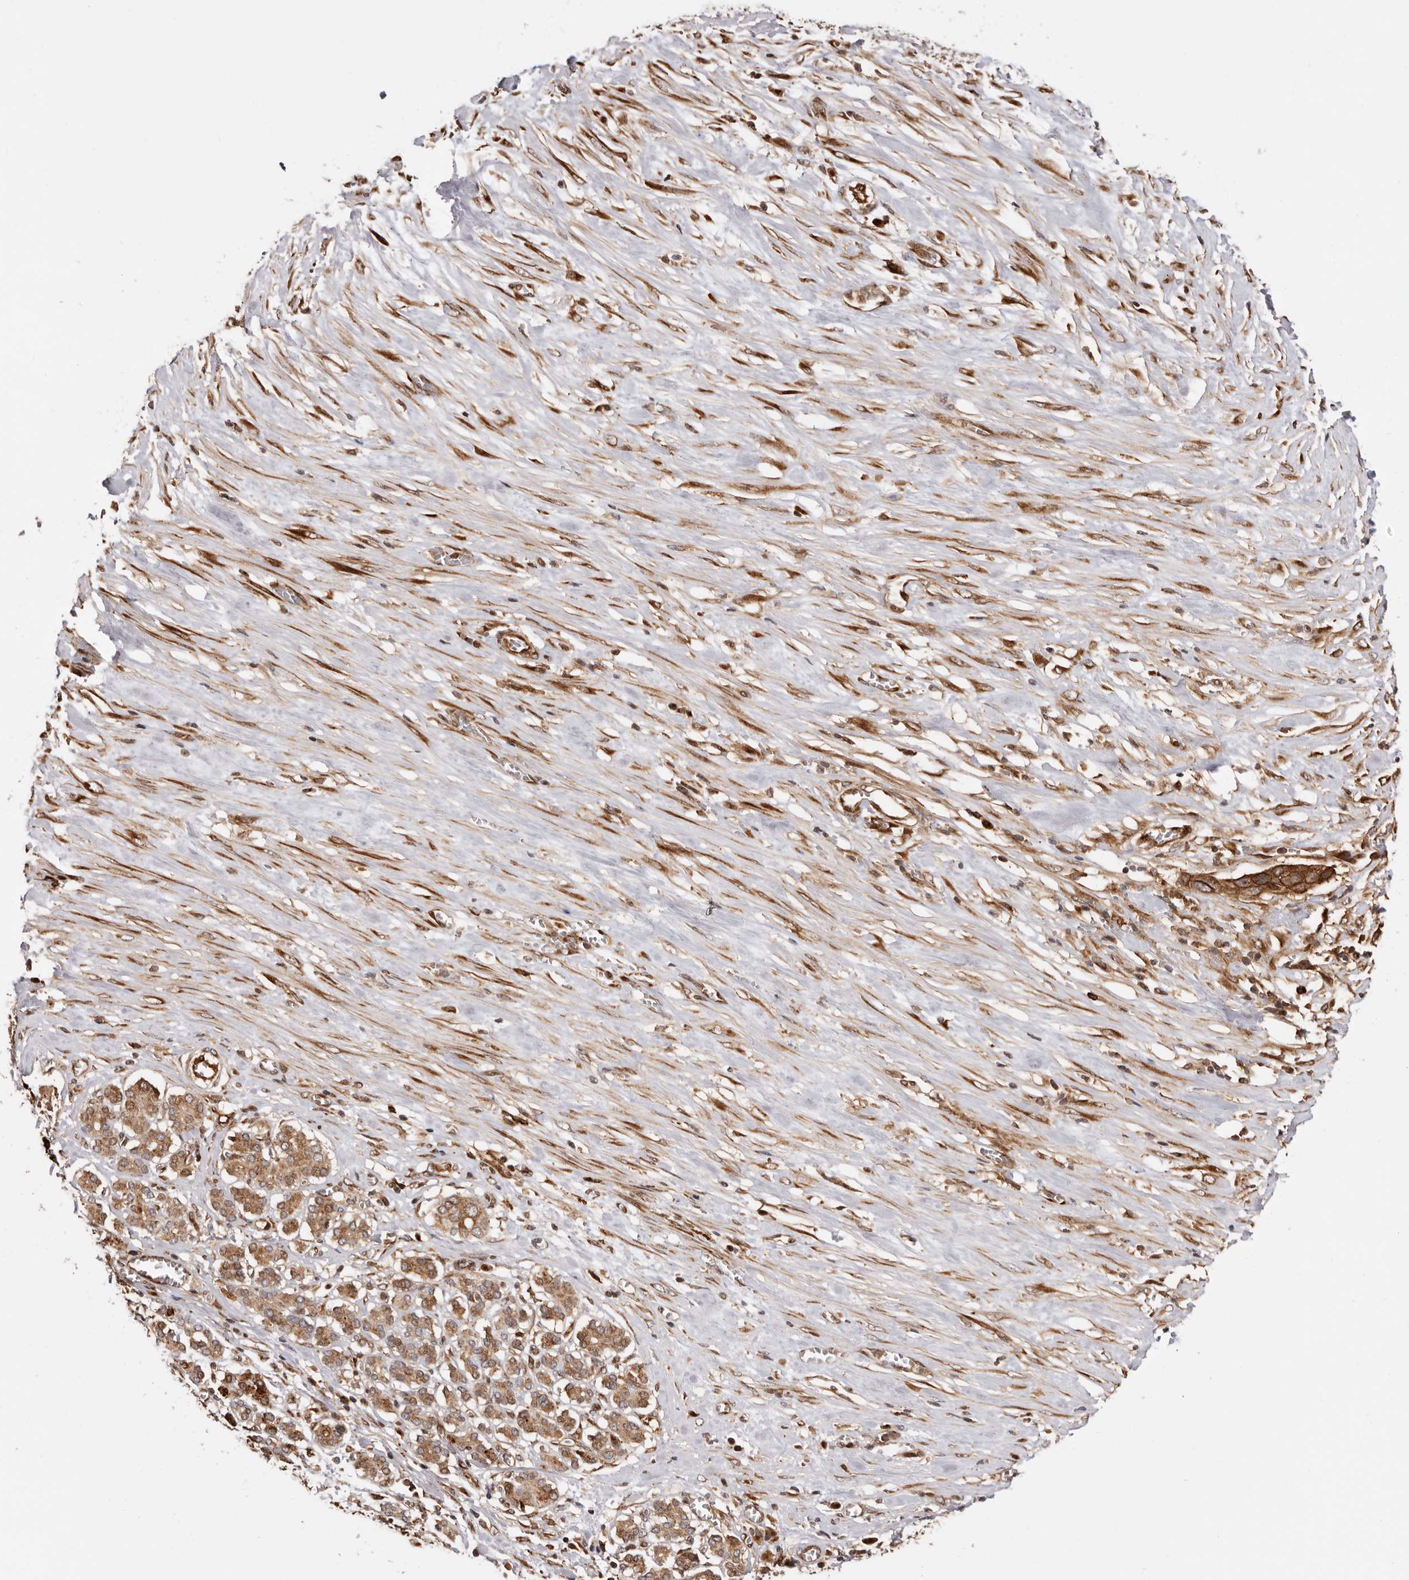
{"staining": {"intensity": "strong", "quantity": ">75%", "location": "cytoplasmic/membranous"}, "tissue": "pancreatic cancer", "cell_type": "Tumor cells", "image_type": "cancer", "snomed": [{"axis": "morphology", "description": "Adenocarcinoma, NOS"}, {"axis": "topography", "description": "Pancreas"}], "caption": "The image displays staining of pancreatic cancer, revealing strong cytoplasmic/membranous protein staining (brown color) within tumor cells.", "gene": "GPR27", "patient": {"sex": "female", "age": 60}}